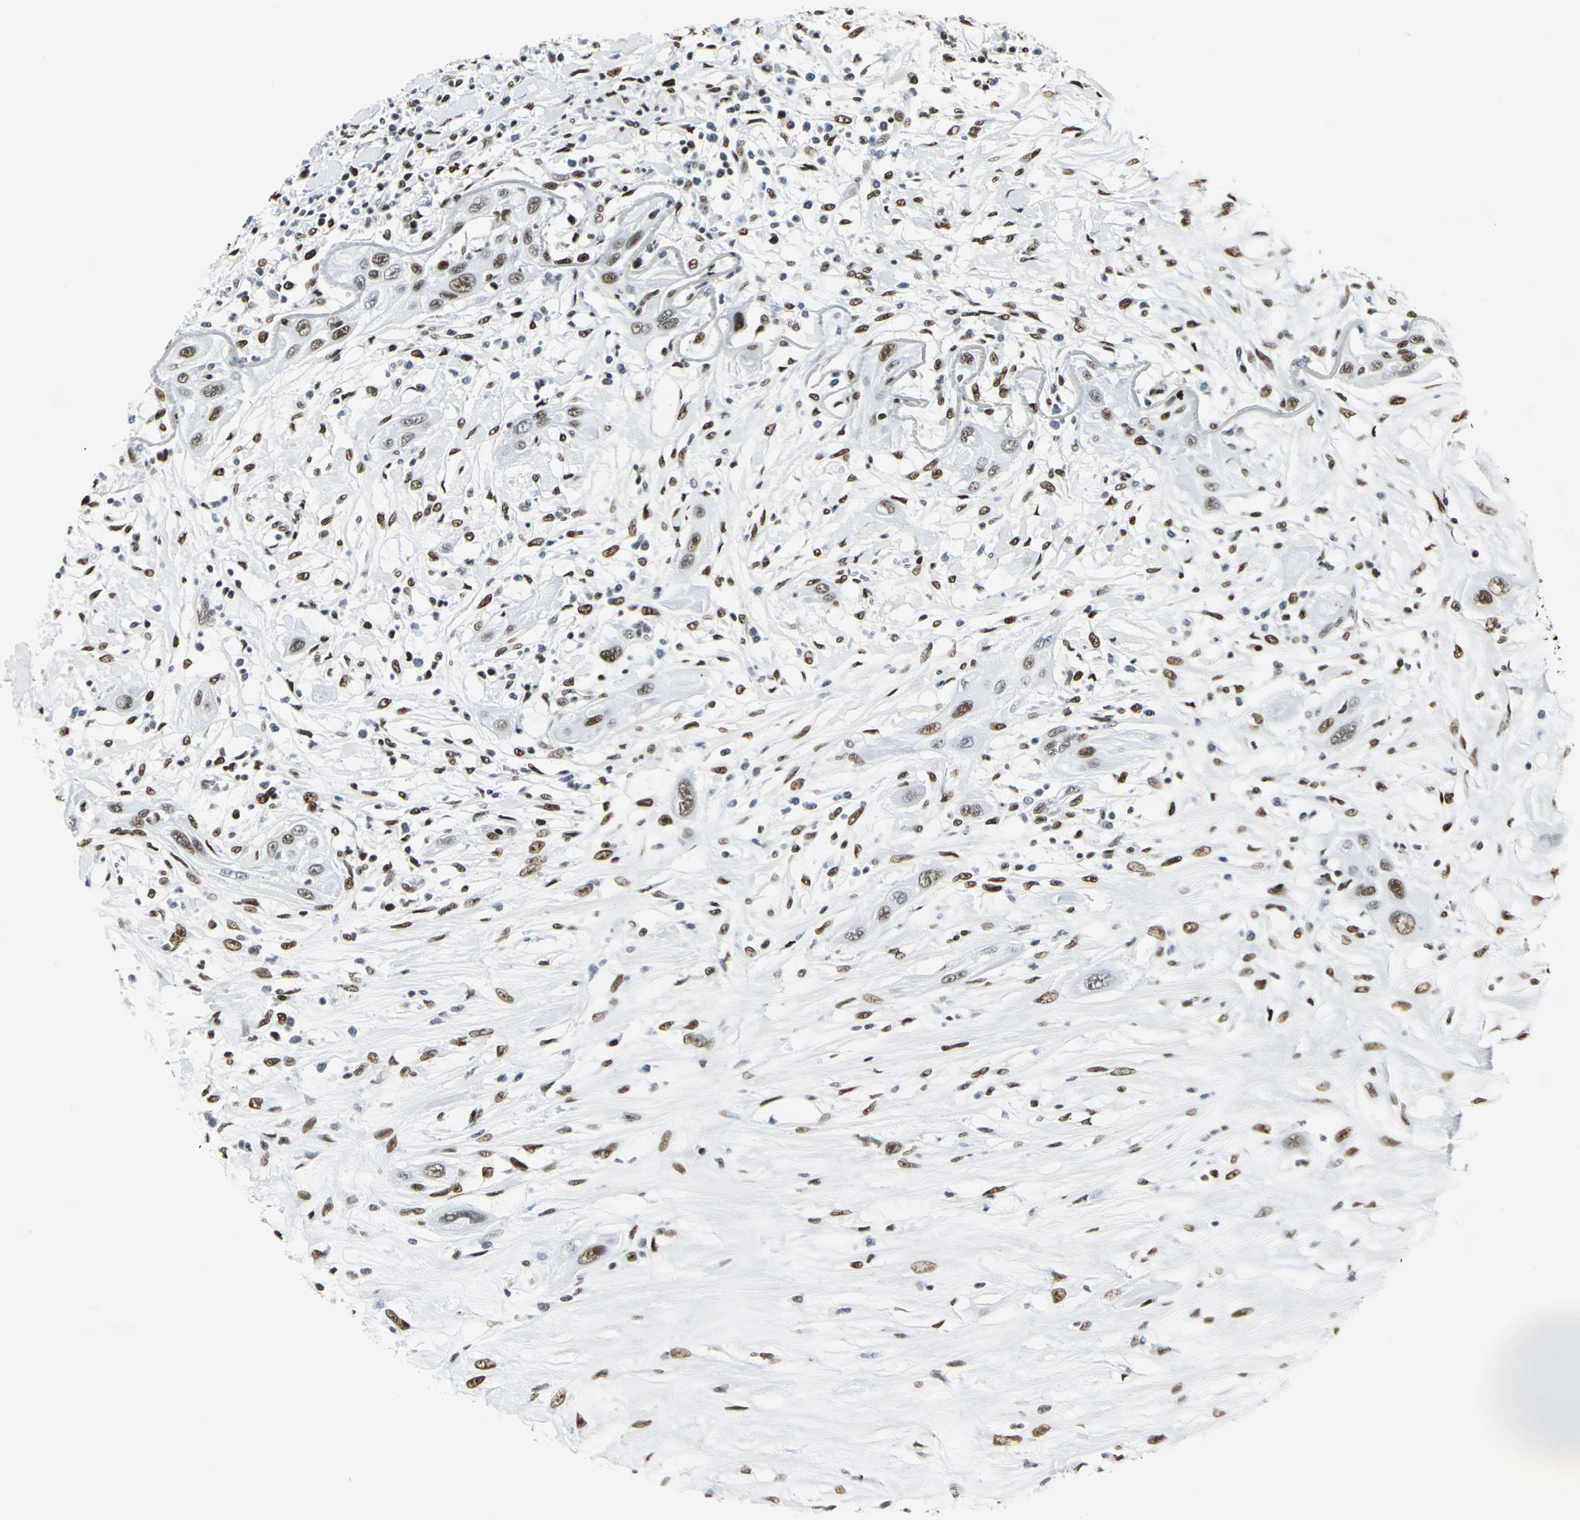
{"staining": {"intensity": "moderate", "quantity": ">75%", "location": "nuclear"}, "tissue": "lung cancer", "cell_type": "Tumor cells", "image_type": "cancer", "snomed": [{"axis": "morphology", "description": "Squamous cell carcinoma, NOS"}, {"axis": "topography", "description": "Lung"}], "caption": "An immunohistochemistry (IHC) image of tumor tissue is shown. Protein staining in brown labels moderate nuclear positivity in lung squamous cell carcinoma within tumor cells. (IHC, brightfield microscopy, high magnification).", "gene": "HDAC2", "patient": {"sex": "female", "age": 47}}